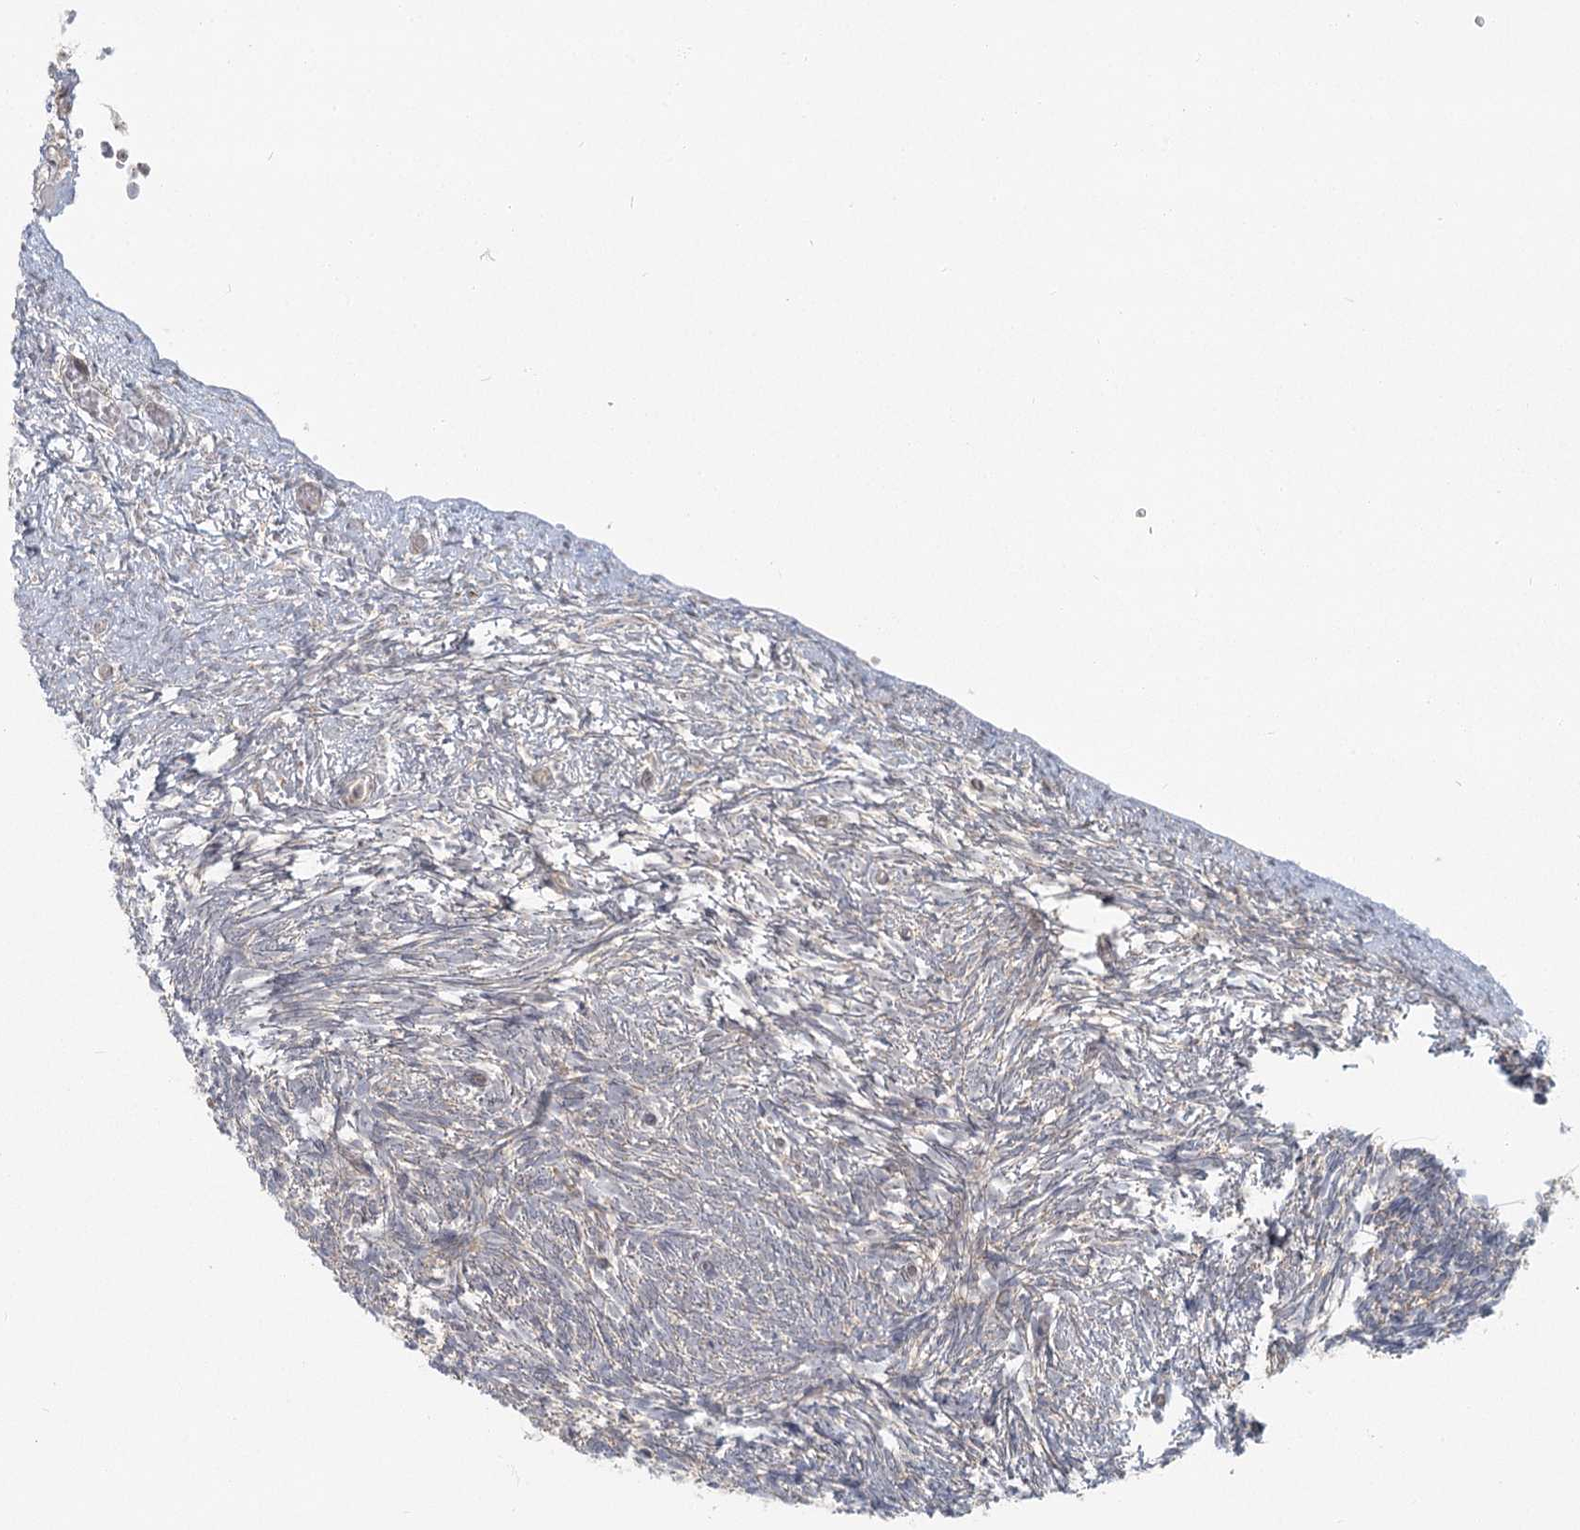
{"staining": {"intensity": "moderate", "quantity": ">75%", "location": "cytoplasmic/membranous"}, "tissue": "ovary", "cell_type": "Follicle cells", "image_type": "normal", "snomed": [{"axis": "morphology", "description": "Normal tissue, NOS"}, {"axis": "topography", "description": "Ovary"}], "caption": "Follicle cells demonstrate medium levels of moderate cytoplasmic/membranous expression in about >75% of cells in unremarkable human ovary. The staining is performed using DAB (3,3'-diaminobenzidine) brown chromogen to label protein expression. The nuclei are counter-stained blue using hematoxylin.", "gene": "THNSL1", "patient": {"sex": "female", "age": 34}}